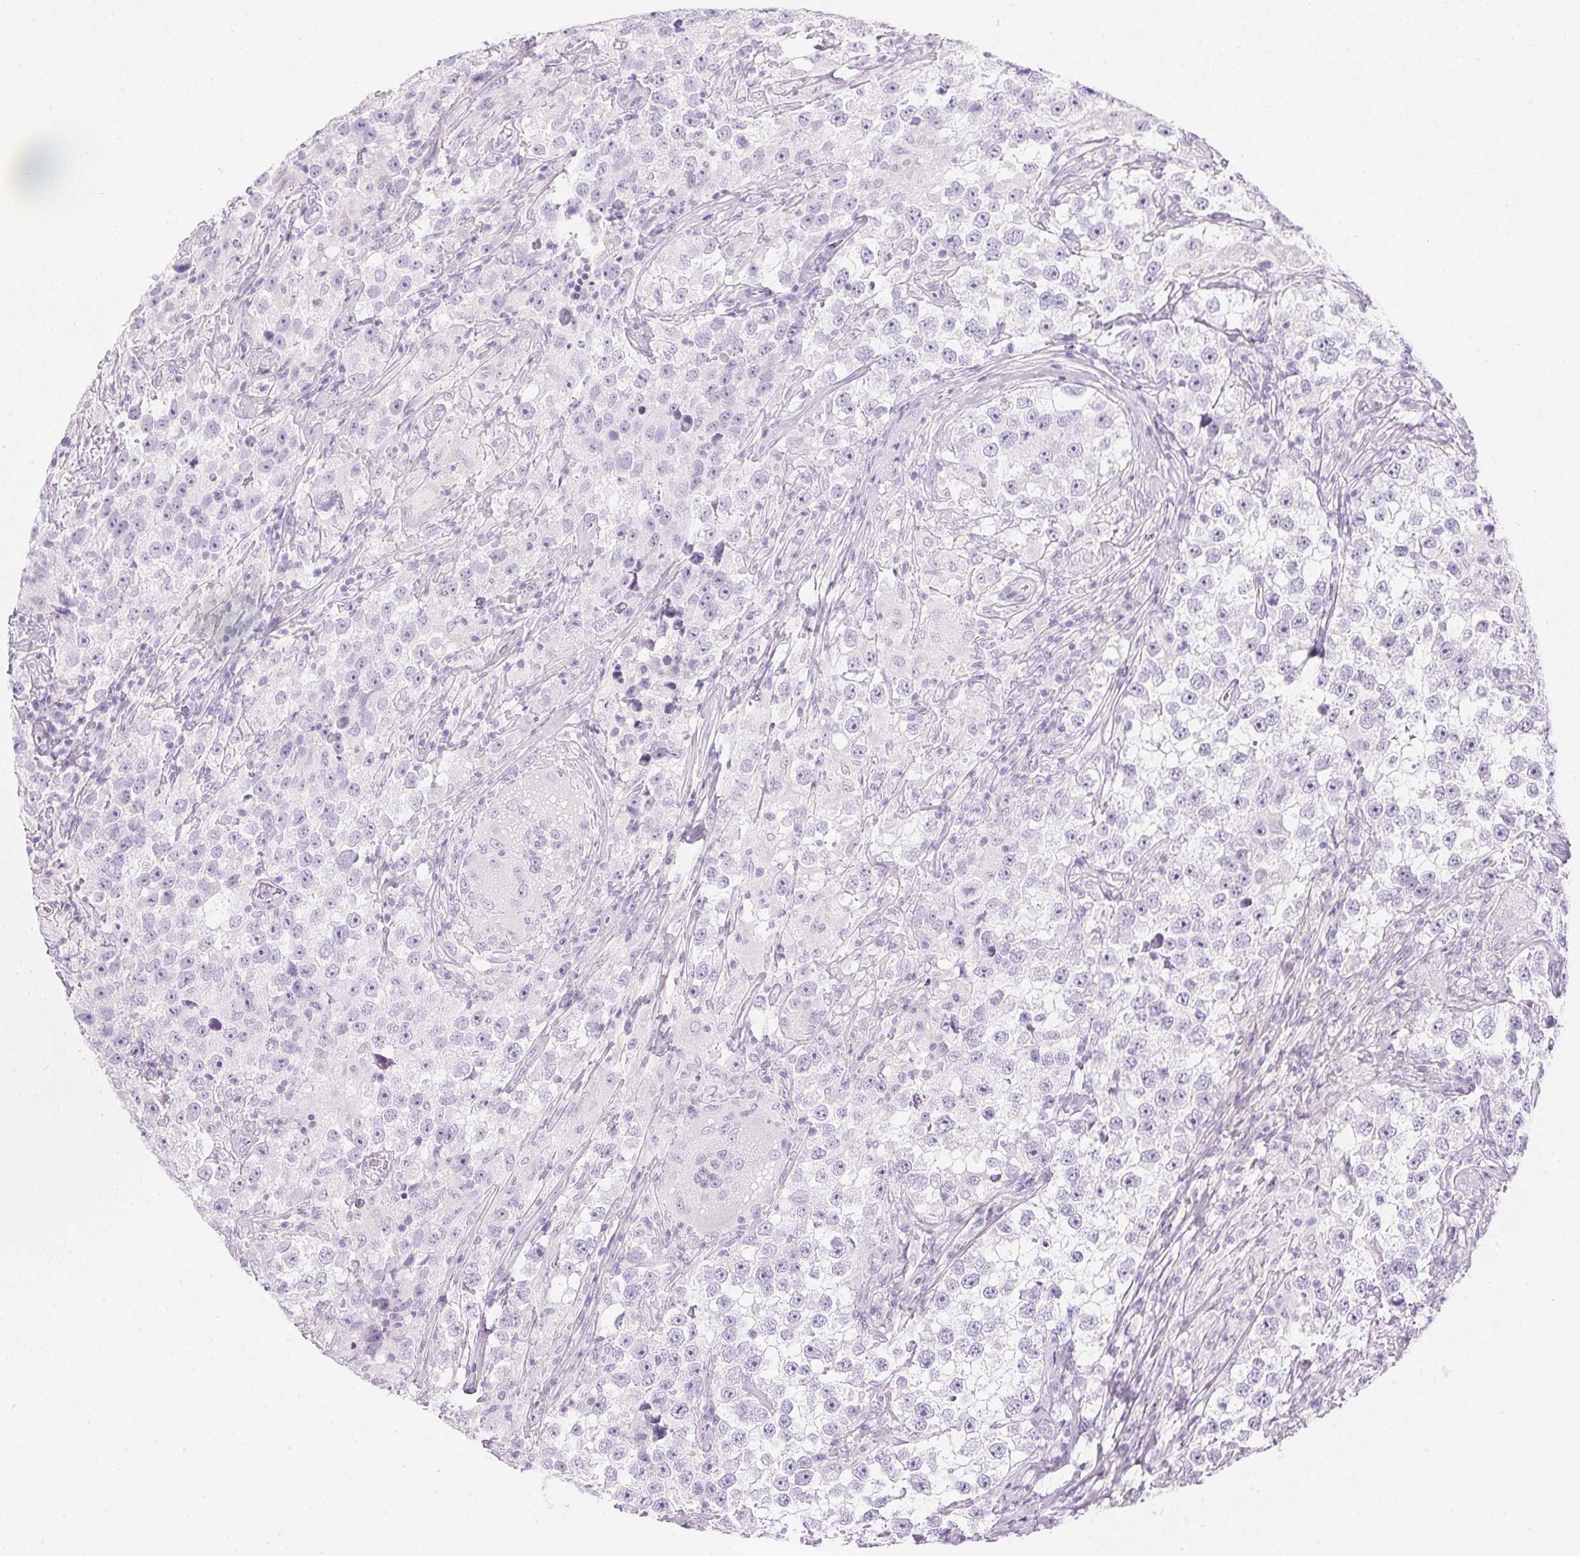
{"staining": {"intensity": "negative", "quantity": "none", "location": "none"}, "tissue": "testis cancer", "cell_type": "Tumor cells", "image_type": "cancer", "snomed": [{"axis": "morphology", "description": "Seminoma, NOS"}, {"axis": "topography", "description": "Testis"}], "caption": "High magnification brightfield microscopy of seminoma (testis) stained with DAB (brown) and counterstained with hematoxylin (blue): tumor cells show no significant staining.", "gene": "CPB1", "patient": {"sex": "male", "age": 46}}